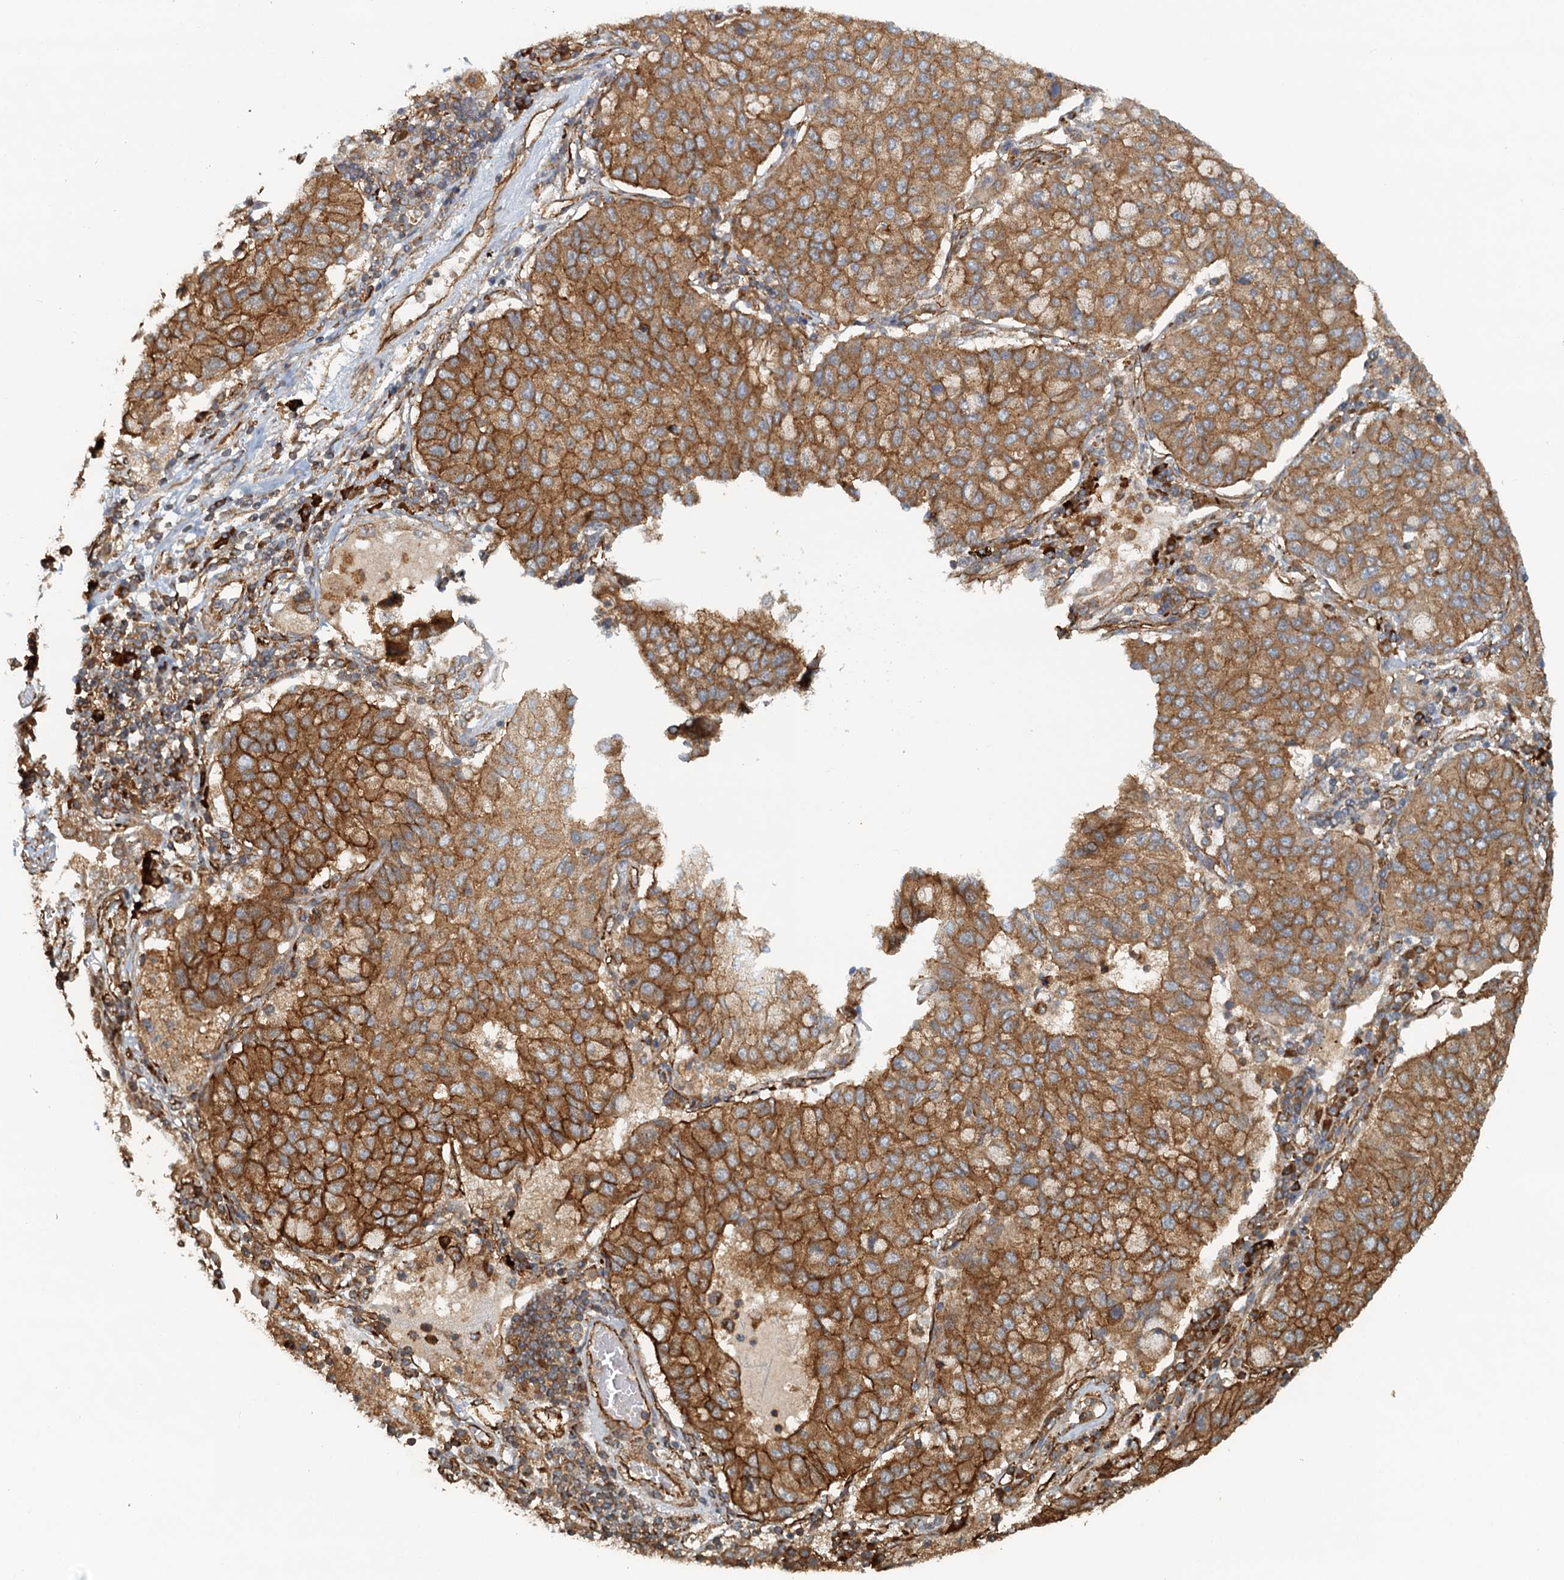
{"staining": {"intensity": "moderate", "quantity": ">75%", "location": "cytoplasmic/membranous"}, "tissue": "lung cancer", "cell_type": "Tumor cells", "image_type": "cancer", "snomed": [{"axis": "morphology", "description": "Squamous cell carcinoma, NOS"}, {"axis": "topography", "description": "Lung"}], "caption": "DAB (3,3'-diaminobenzidine) immunohistochemical staining of lung cancer demonstrates moderate cytoplasmic/membranous protein expression in approximately >75% of tumor cells. The staining was performed using DAB (3,3'-diaminobenzidine) to visualize the protein expression in brown, while the nuclei were stained in blue with hematoxylin (Magnification: 20x).", "gene": "NIPAL3", "patient": {"sex": "male", "age": 74}}